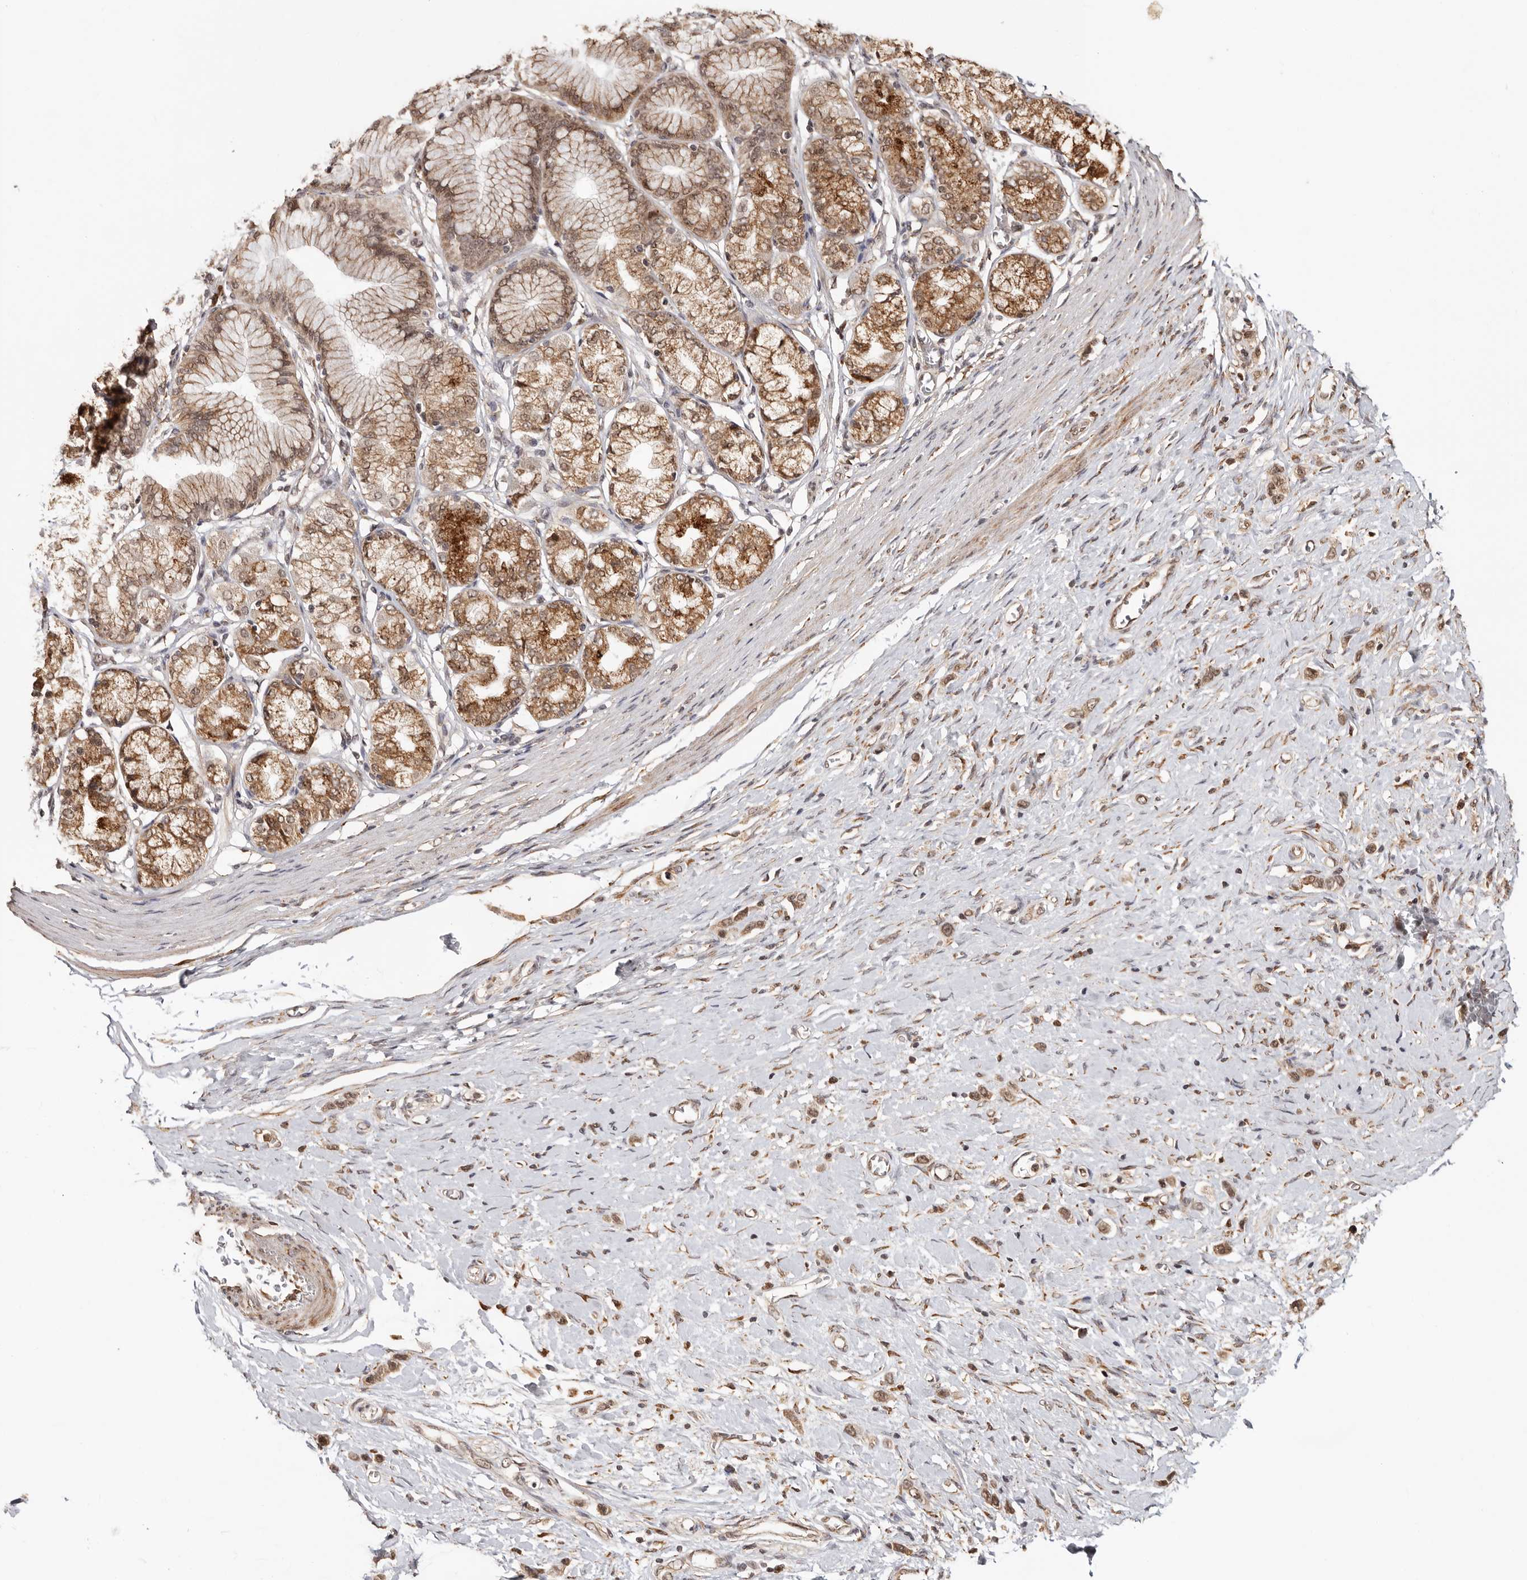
{"staining": {"intensity": "weak", "quantity": ">75%", "location": "cytoplasmic/membranous,nuclear"}, "tissue": "stomach cancer", "cell_type": "Tumor cells", "image_type": "cancer", "snomed": [{"axis": "morphology", "description": "Adenocarcinoma, NOS"}, {"axis": "topography", "description": "Stomach"}], "caption": "High-magnification brightfield microscopy of adenocarcinoma (stomach) stained with DAB (3,3'-diaminobenzidine) (brown) and counterstained with hematoxylin (blue). tumor cells exhibit weak cytoplasmic/membranous and nuclear staining is appreciated in approximately>75% of cells.", "gene": "ZNF83", "patient": {"sex": "female", "age": 65}}